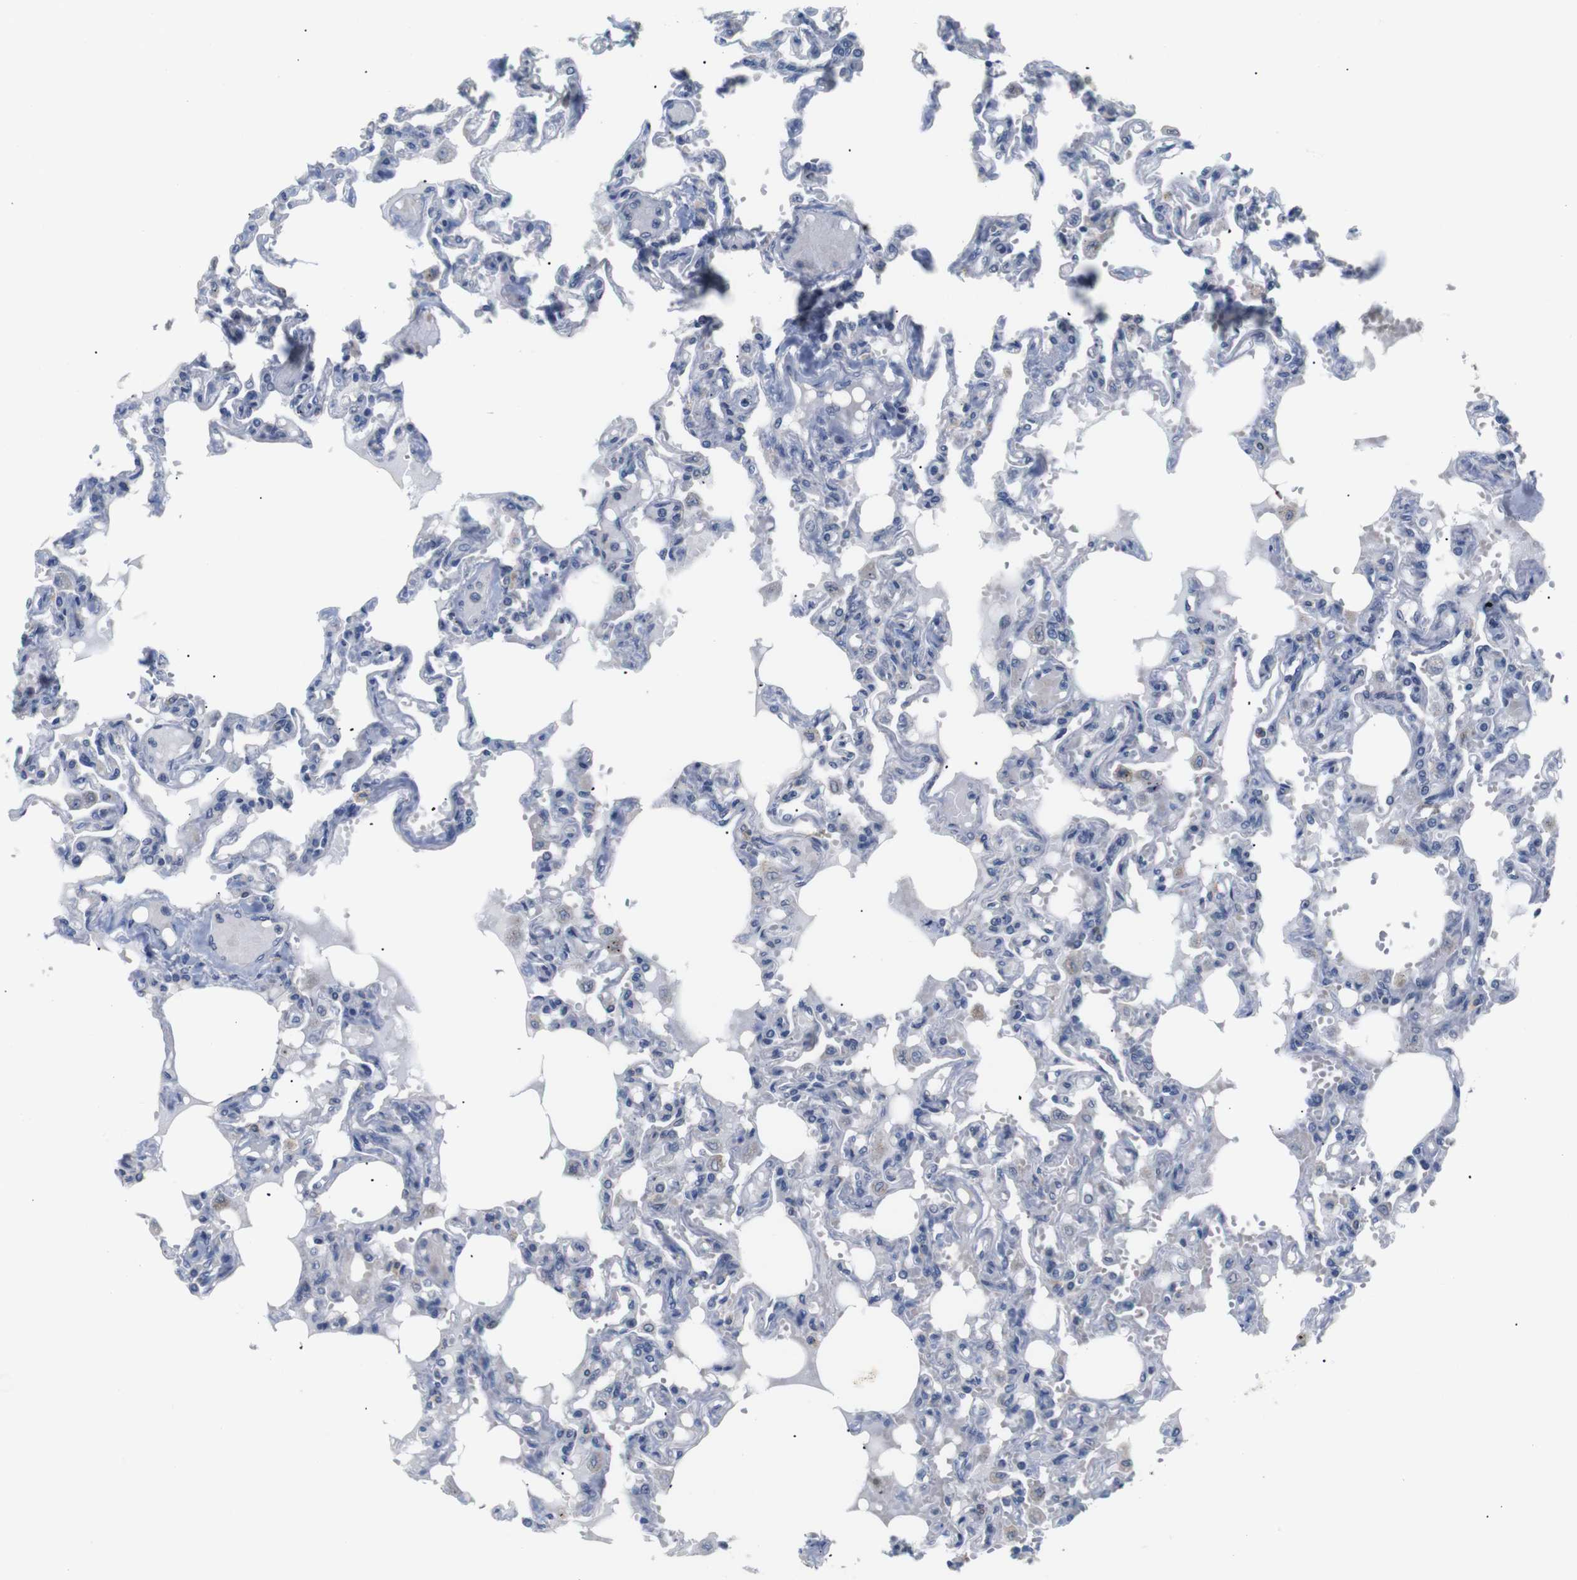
{"staining": {"intensity": "moderate", "quantity": "<25%", "location": "cytoplasmic/membranous"}, "tissue": "lung", "cell_type": "Alveolar cells", "image_type": "normal", "snomed": [{"axis": "morphology", "description": "Normal tissue, NOS"}, {"axis": "topography", "description": "Lung"}], "caption": "A histopathology image of lung stained for a protein exhibits moderate cytoplasmic/membranous brown staining in alveolar cells. The staining was performed using DAB (3,3'-diaminobenzidine), with brown indicating positive protein expression. Nuclei are stained blue with hematoxylin.", "gene": "TRIM5", "patient": {"sex": "male", "age": 21}}